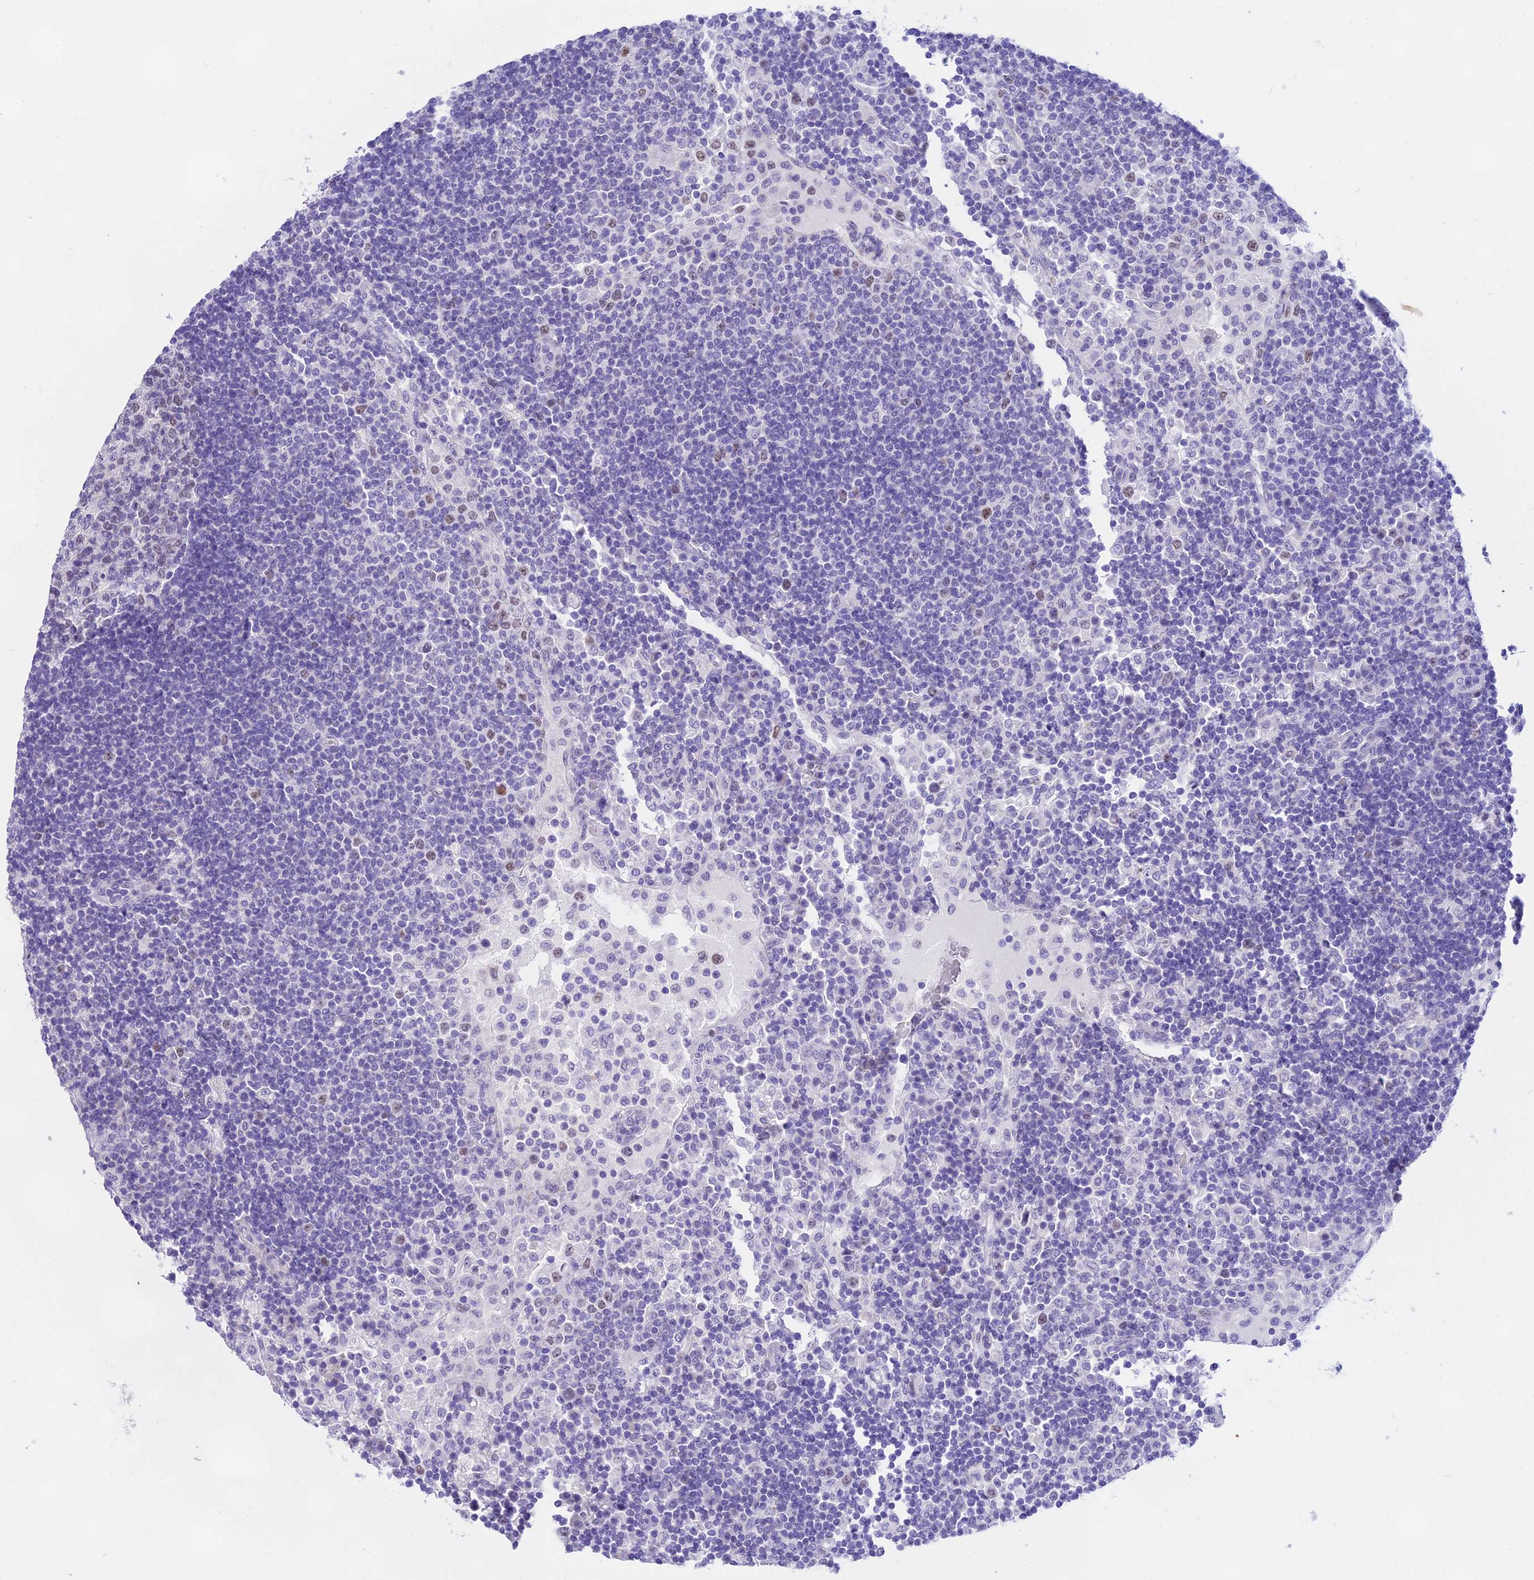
{"staining": {"intensity": "weak", "quantity": "<25%", "location": "nuclear"}, "tissue": "lymph node", "cell_type": "Germinal center cells", "image_type": "normal", "snomed": [{"axis": "morphology", "description": "Normal tissue, NOS"}, {"axis": "topography", "description": "Lymph node"}], "caption": "Immunohistochemistry histopathology image of normal lymph node: lymph node stained with DAB (3,3'-diaminobenzidine) displays no significant protein staining in germinal center cells. Brightfield microscopy of immunohistochemistry stained with DAB (3,3'-diaminobenzidine) (brown) and hematoxylin (blue), captured at high magnification.", "gene": "DEFB107A", "patient": {"sex": "female", "age": 53}}